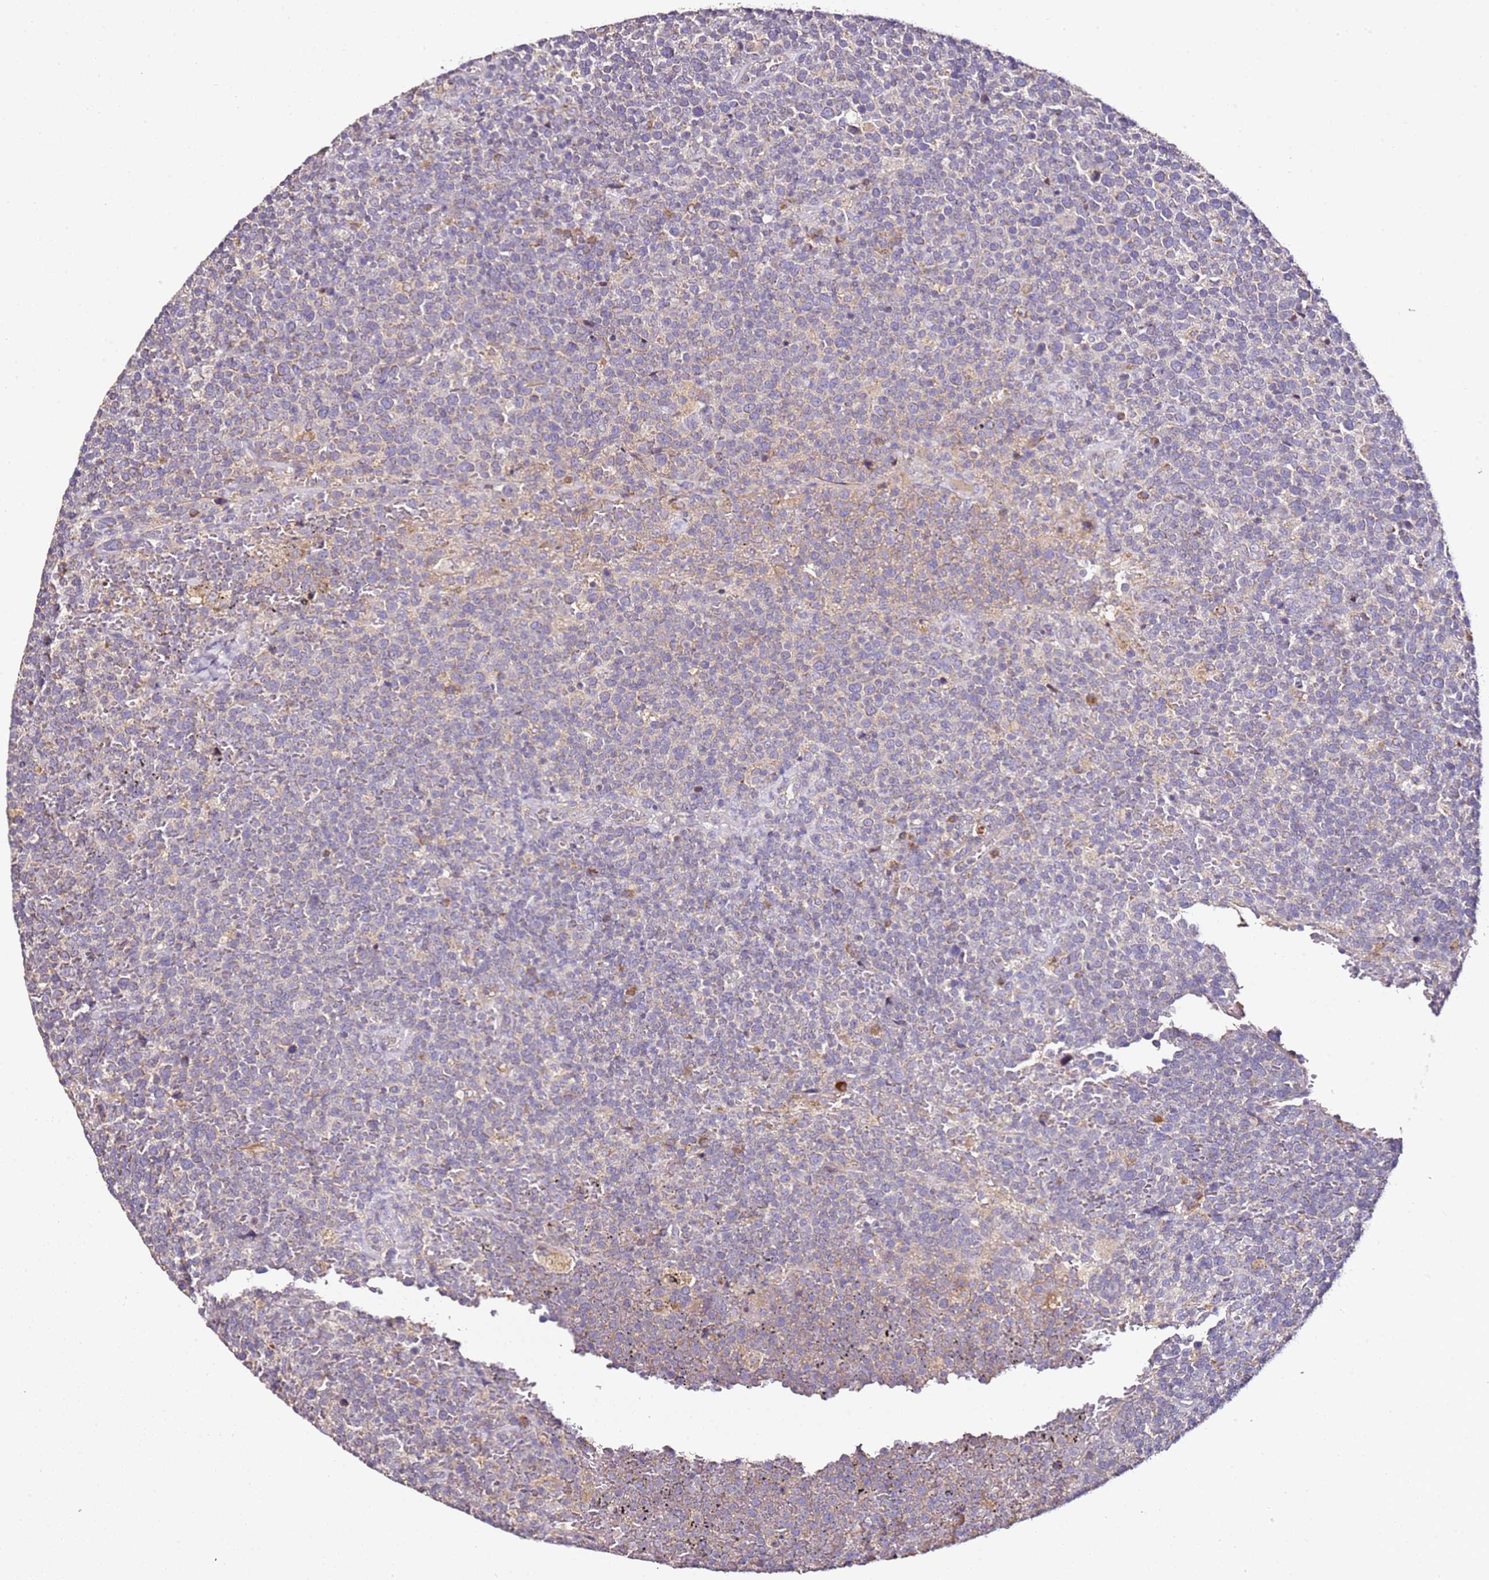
{"staining": {"intensity": "negative", "quantity": "none", "location": "none"}, "tissue": "lymphoma", "cell_type": "Tumor cells", "image_type": "cancer", "snomed": [{"axis": "morphology", "description": "Malignant lymphoma, non-Hodgkin's type, High grade"}, {"axis": "topography", "description": "Lymph node"}], "caption": "This histopathology image is of lymphoma stained with immunohistochemistry (IHC) to label a protein in brown with the nuclei are counter-stained blue. There is no staining in tumor cells.", "gene": "OR2B11", "patient": {"sex": "male", "age": 61}}